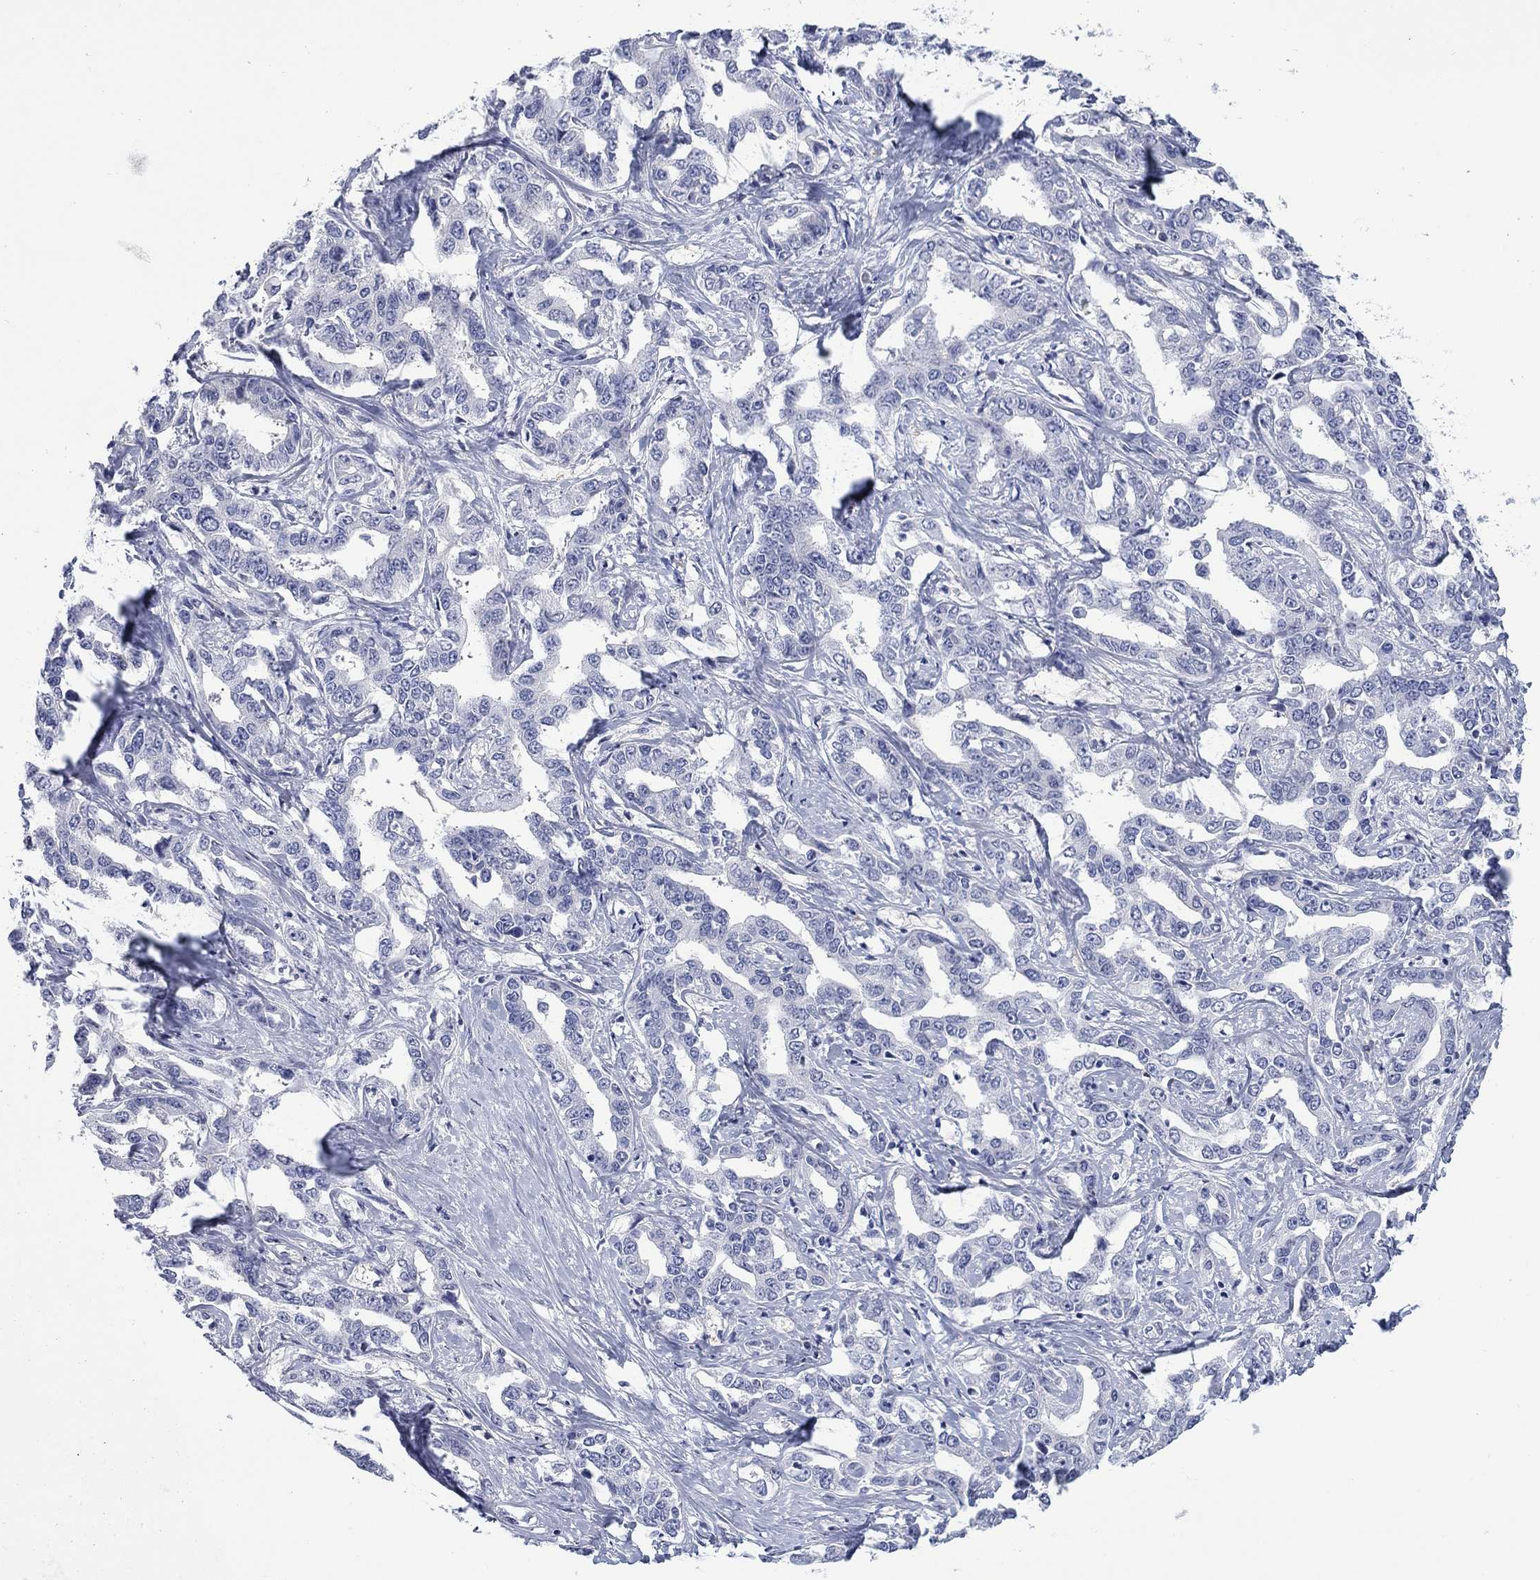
{"staining": {"intensity": "negative", "quantity": "none", "location": "none"}, "tissue": "liver cancer", "cell_type": "Tumor cells", "image_type": "cancer", "snomed": [{"axis": "morphology", "description": "Cholangiocarcinoma"}, {"axis": "topography", "description": "Liver"}], "caption": "A high-resolution photomicrograph shows IHC staining of liver cancer, which displays no significant positivity in tumor cells.", "gene": "IGF2BP3", "patient": {"sex": "male", "age": 59}}